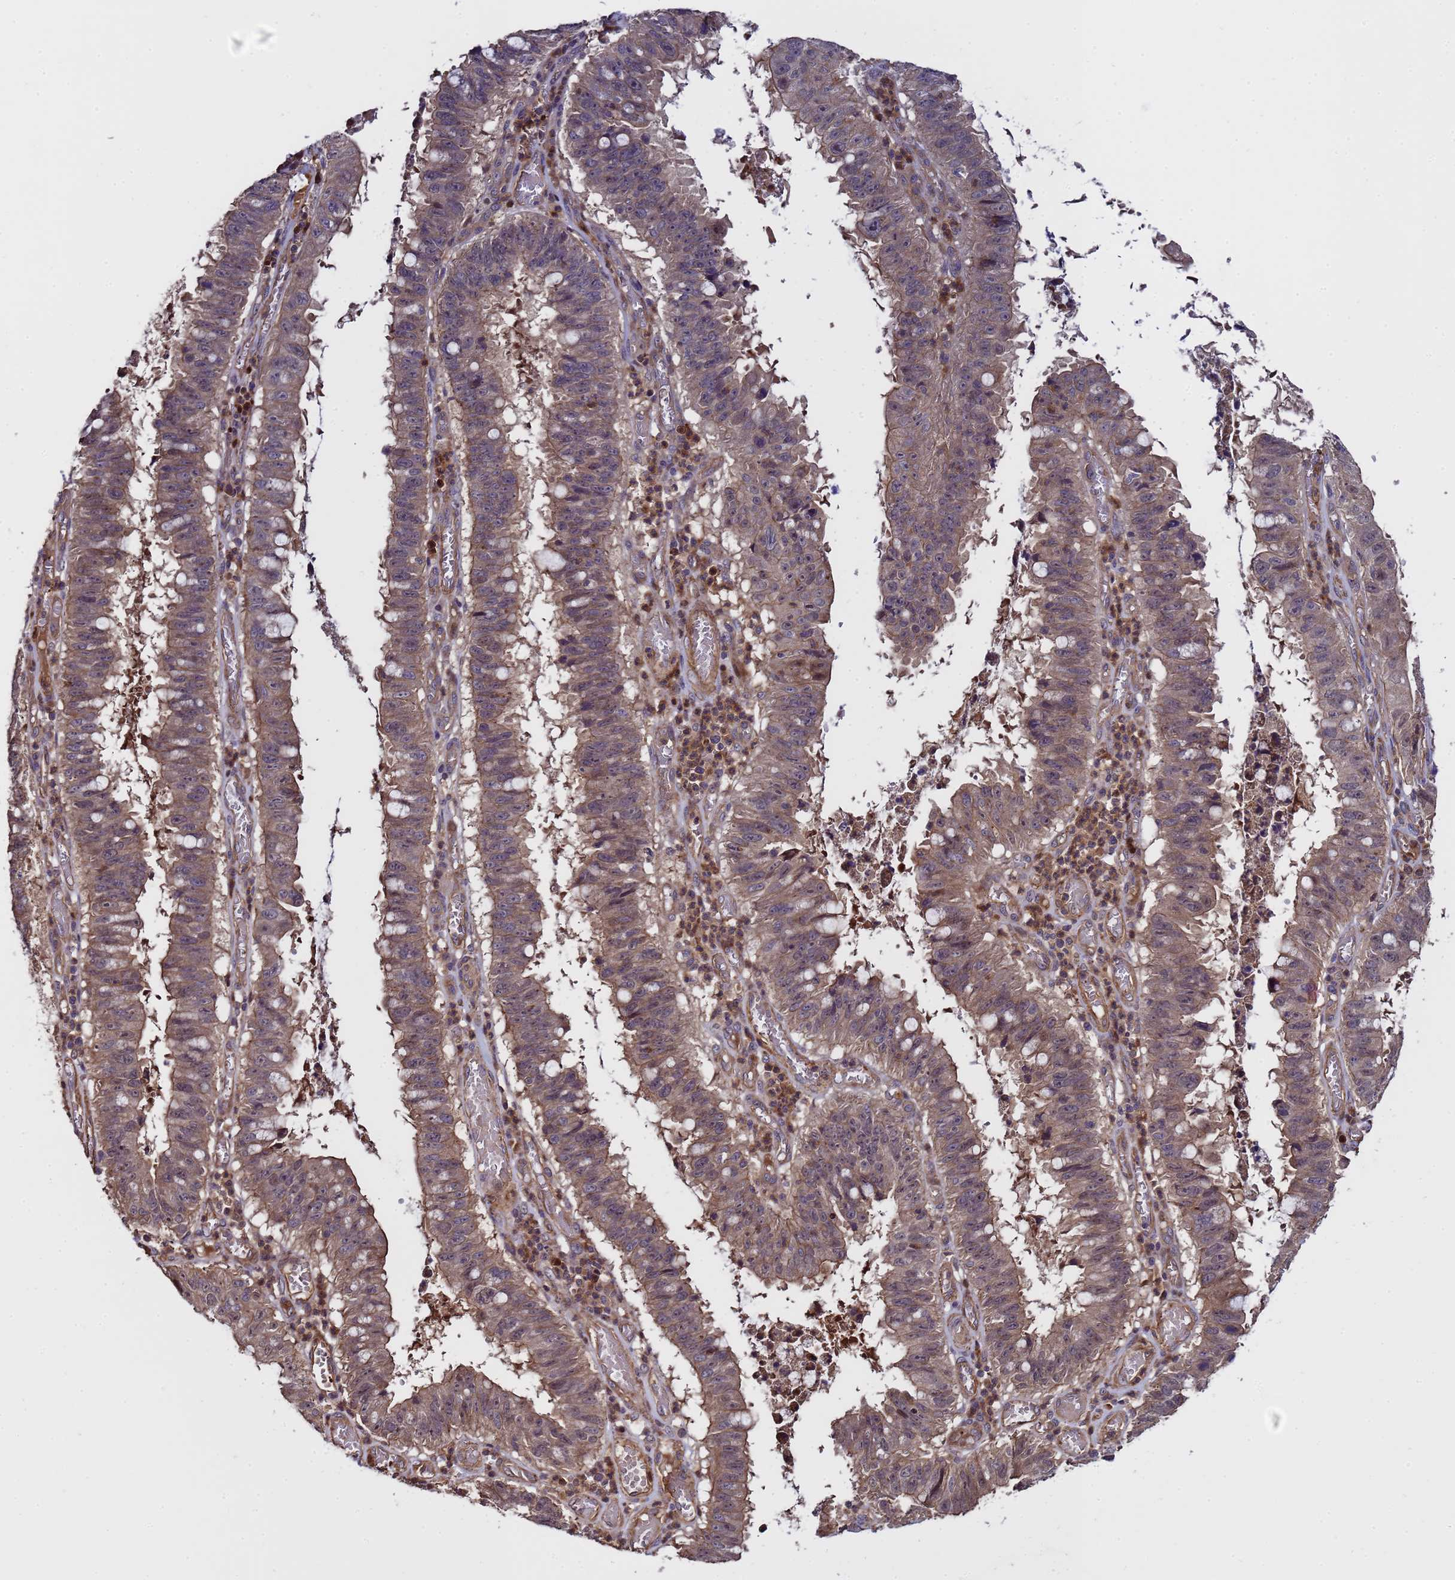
{"staining": {"intensity": "moderate", "quantity": ">75%", "location": "cytoplasmic/membranous,nuclear"}, "tissue": "stomach cancer", "cell_type": "Tumor cells", "image_type": "cancer", "snomed": [{"axis": "morphology", "description": "Adenocarcinoma, NOS"}, {"axis": "topography", "description": "Stomach"}], "caption": "Human adenocarcinoma (stomach) stained with a protein marker shows moderate staining in tumor cells.", "gene": "GSTCD", "patient": {"sex": "male", "age": 59}}